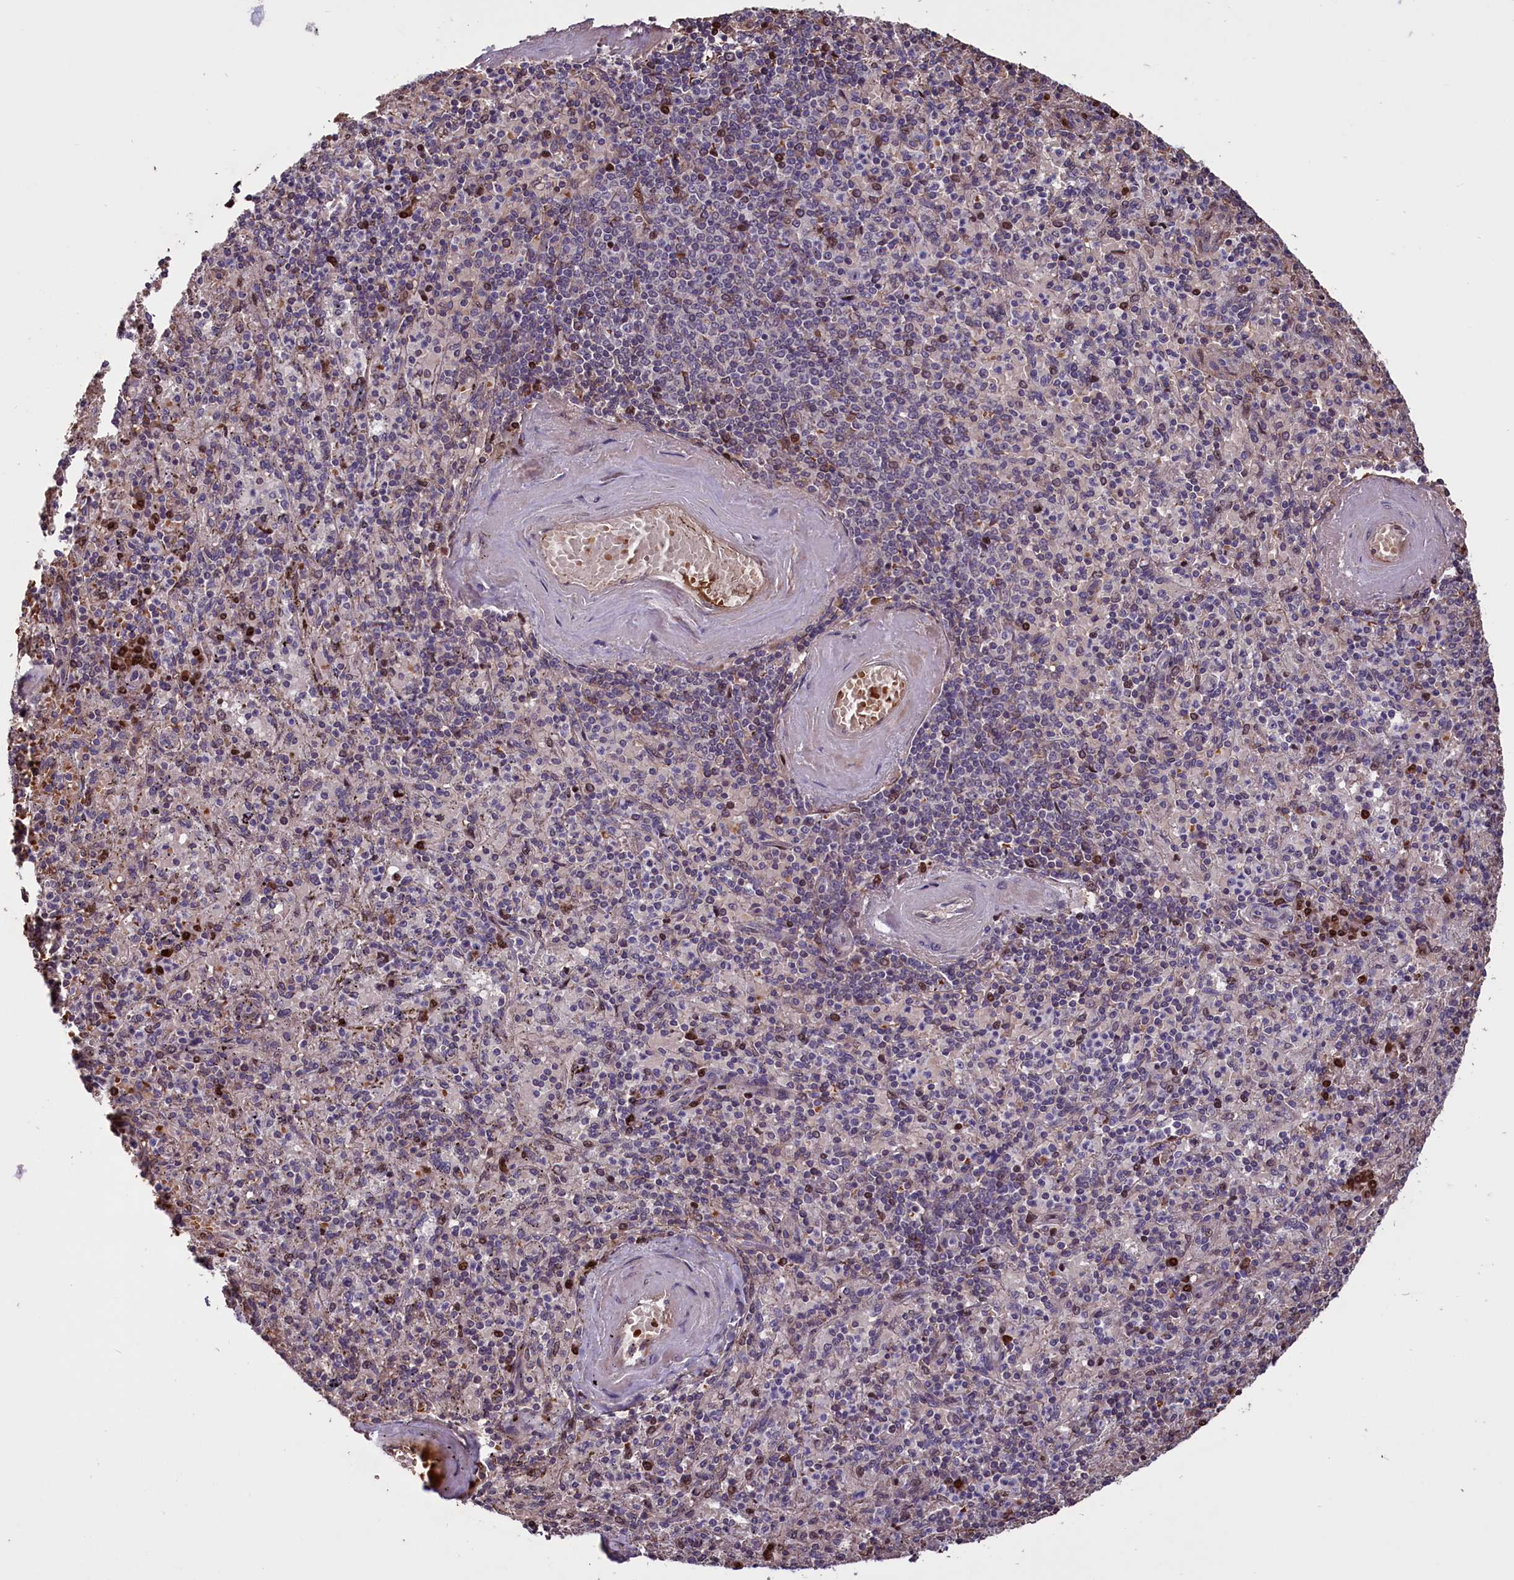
{"staining": {"intensity": "weak", "quantity": "25%-75%", "location": "nuclear"}, "tissue": "spleen", "cell_type": "Cells in red pulp", "image_type": "normal", "snomed": [{"axis": "morphology", "description": "Normal tissue, NOS"}, {"axis": "topography", "description": "Spleen"}], "caption": "Immunohistochemical staining of unremarkable spleen displays 25%-75% levels of weak nuclear protein positivity in about 25%-75% of cells in red pulp. The staining was performed using DAB to visualize the protein expression in brown, while the nuclei were stained in blue with hematoxylin (Magnification: 20x).", "gene": "SHFL", "patient": {"sex": "male", "age": 82}}